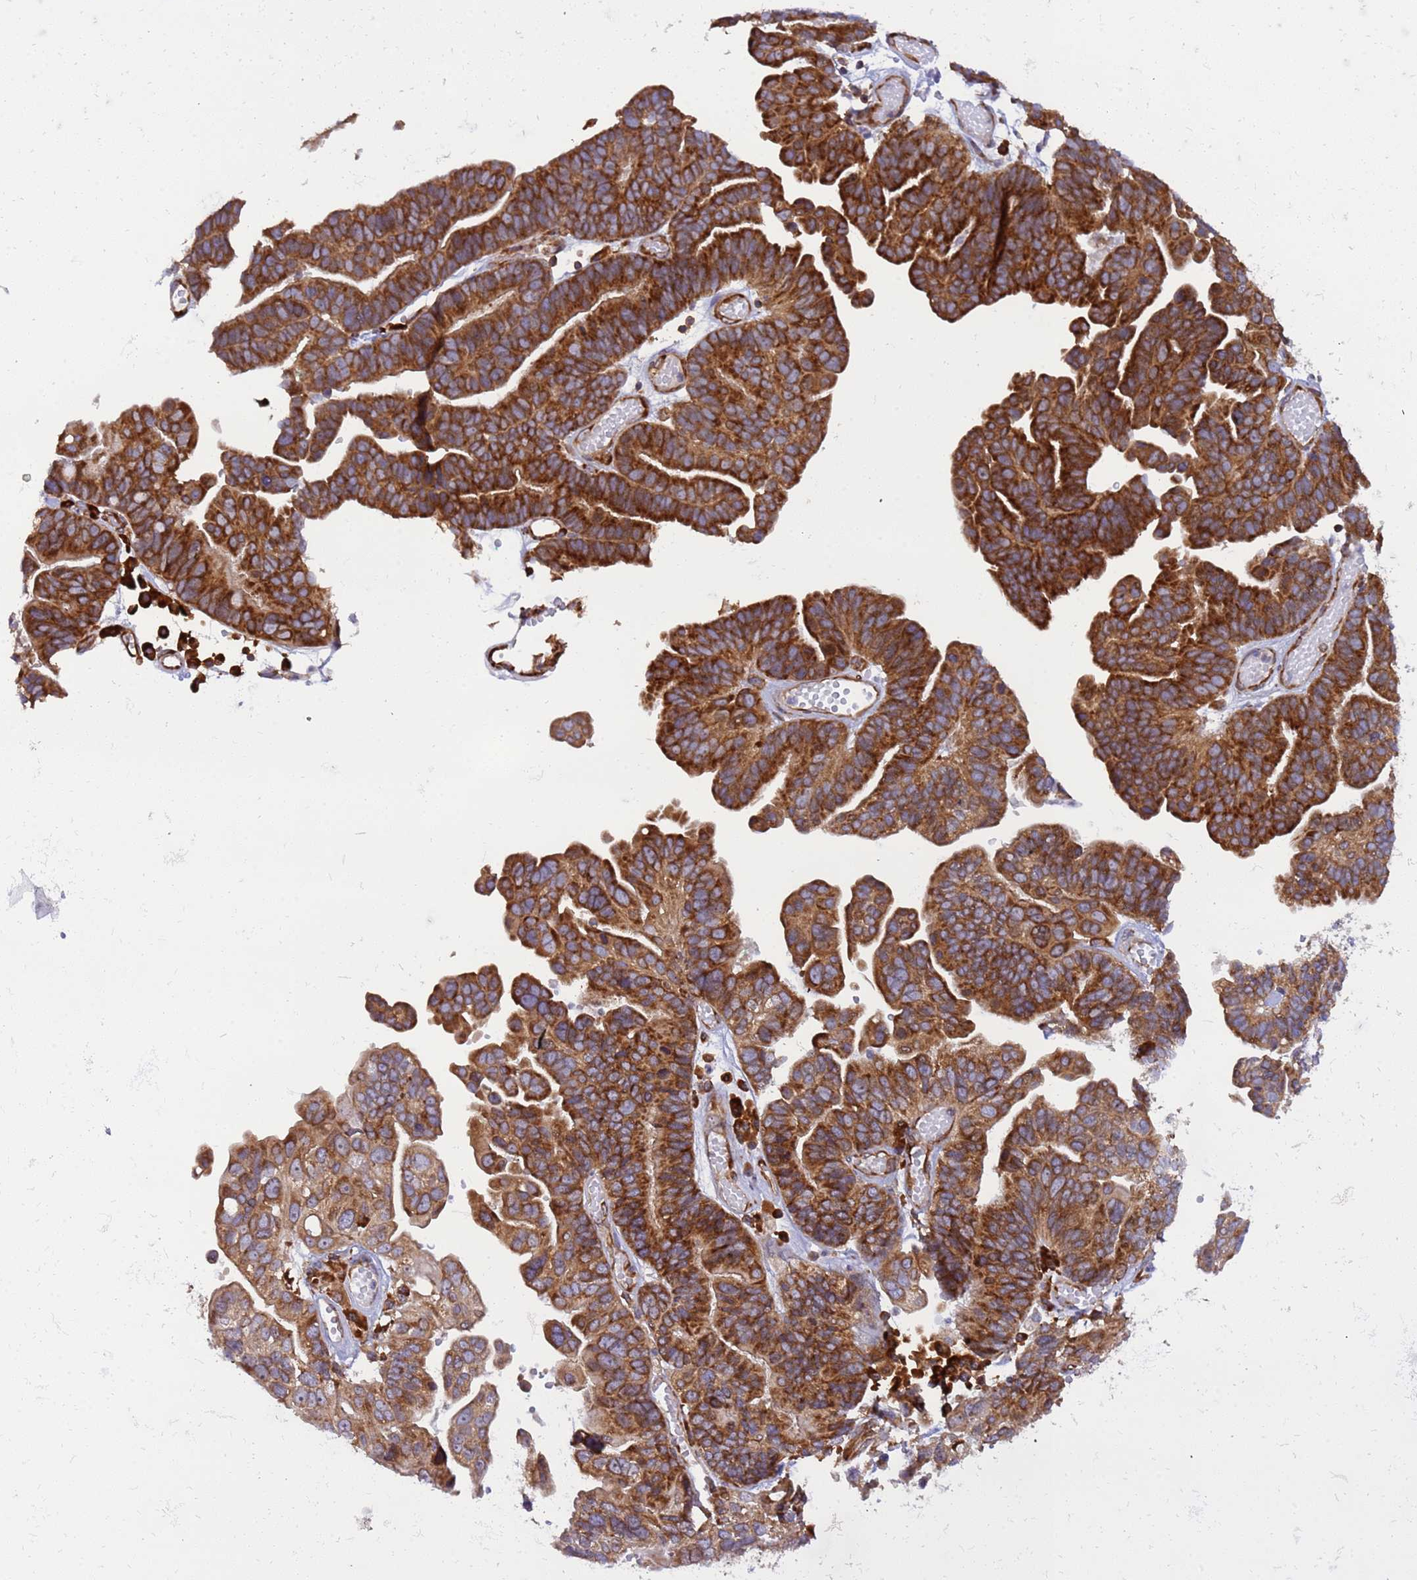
{"staining": {"intensity": "strong", "quantity": ">75%", "location": "cytoplasmic/membranous"}, "tissue": "ovarian cancer", "cell_type": "Tumor cells", "image_type": "cancer", "snomed": [{"axis": "morphology", "description": "Cystadenocarcinoma, serous, NOS"}, {"axis": "topography", "description": "Ovary"}], "caption": "High-magnification brightfield microscopy of serous cystadenocarcinoma (ovarian) stained with DAB (brown) and counterstained with hematoxylin (blue). tumor cells exhibit strong cytoplasmic/membranous positivity is present in approximately>75% of cells. (DAB IHC, brown staining for protein, blue staining for nuclei).", "gene": "RPL36", "patient": {"sex": "female", "age": 56}}